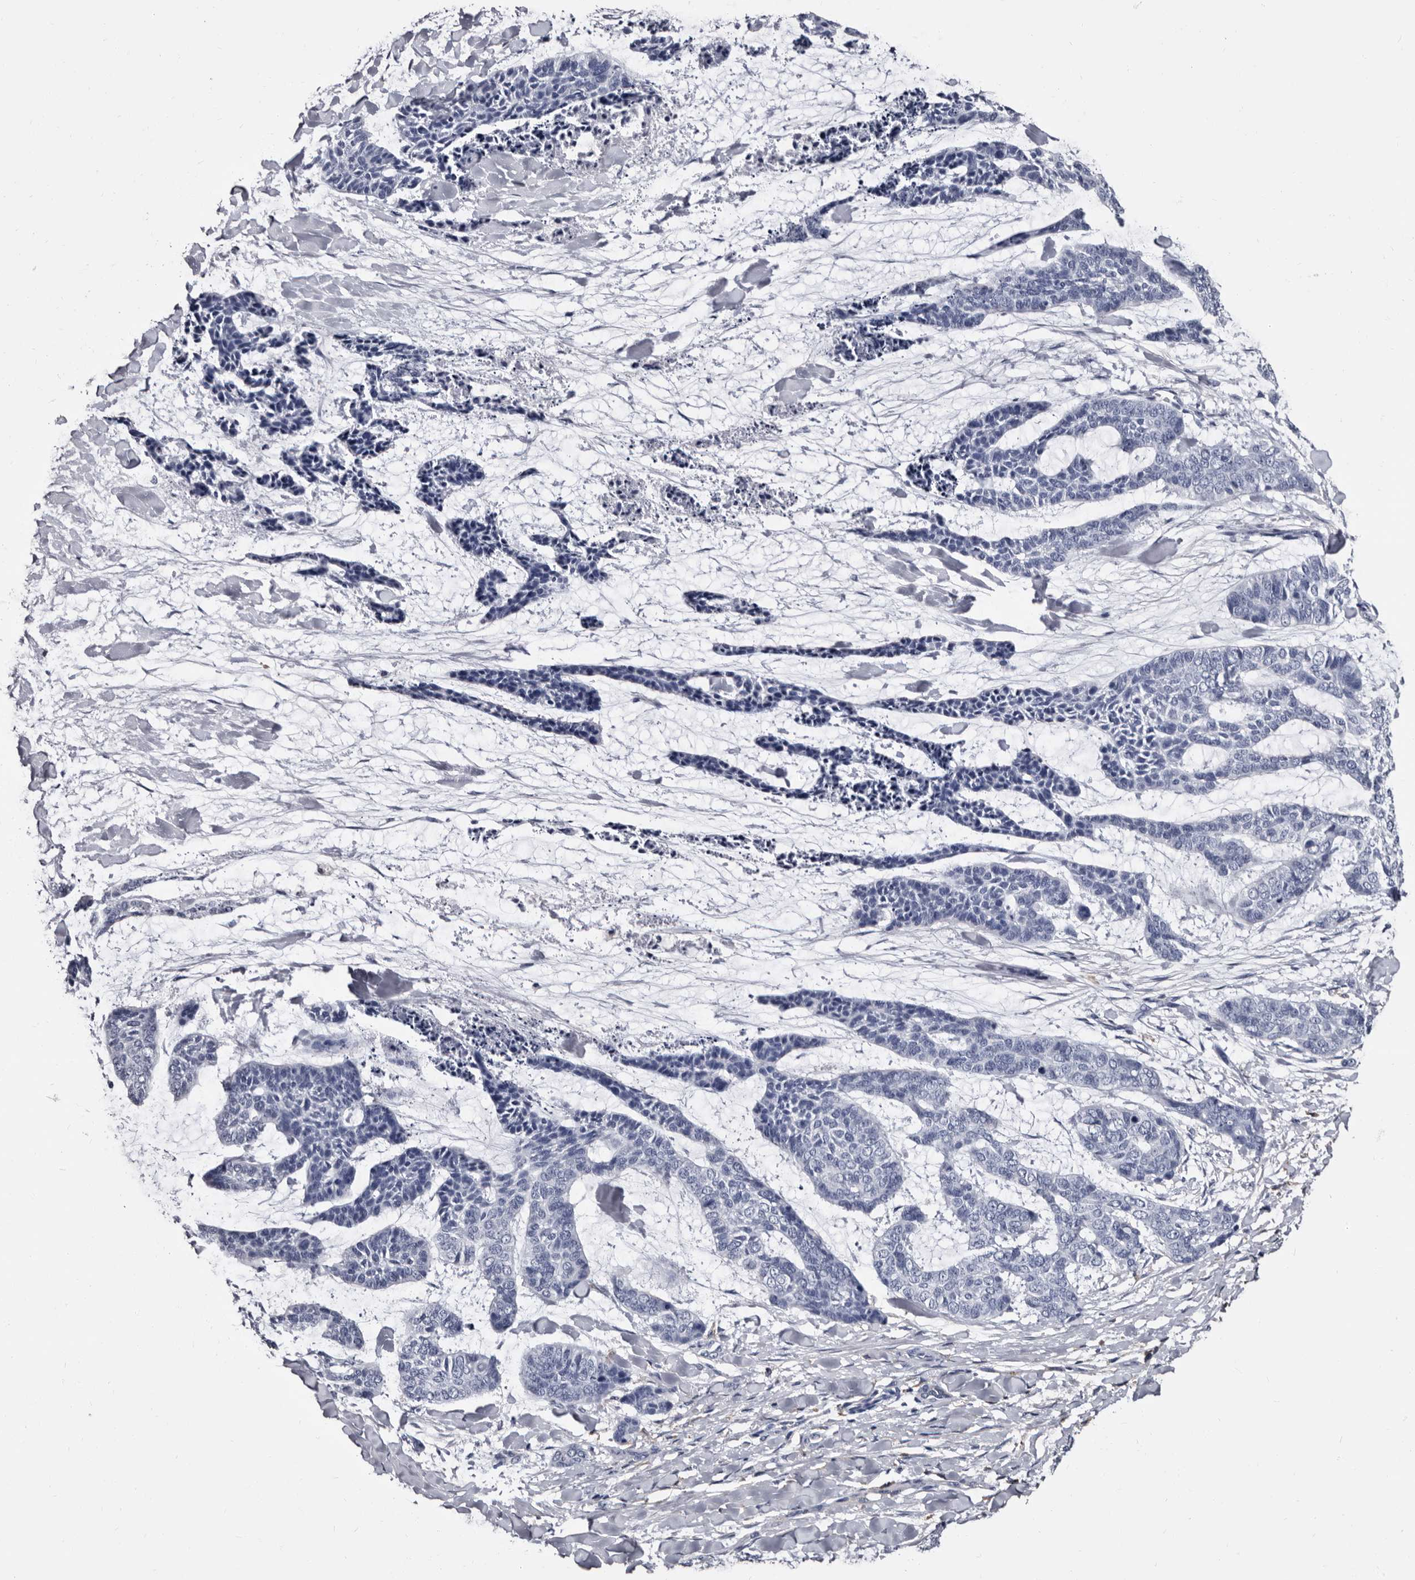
{"staining": {"intensity": "negative", "quantity": "none", "location": "none"}, "tissue": "skin cancer", "cell_type": "Tumor cells", "image_type": "cancer", "snomed": [{"axis": "morphology", "description": "Basal cell carcinoma"}, {"axis": "topography", "description": "Skin"}], "caption": "Immunohistochemical staining of skin cancer (basal cell carcinoma) shows no significant positivity in tumor cells.", "gene": "EPB41L3", "patient": {"sex": "female", "age": 64}}